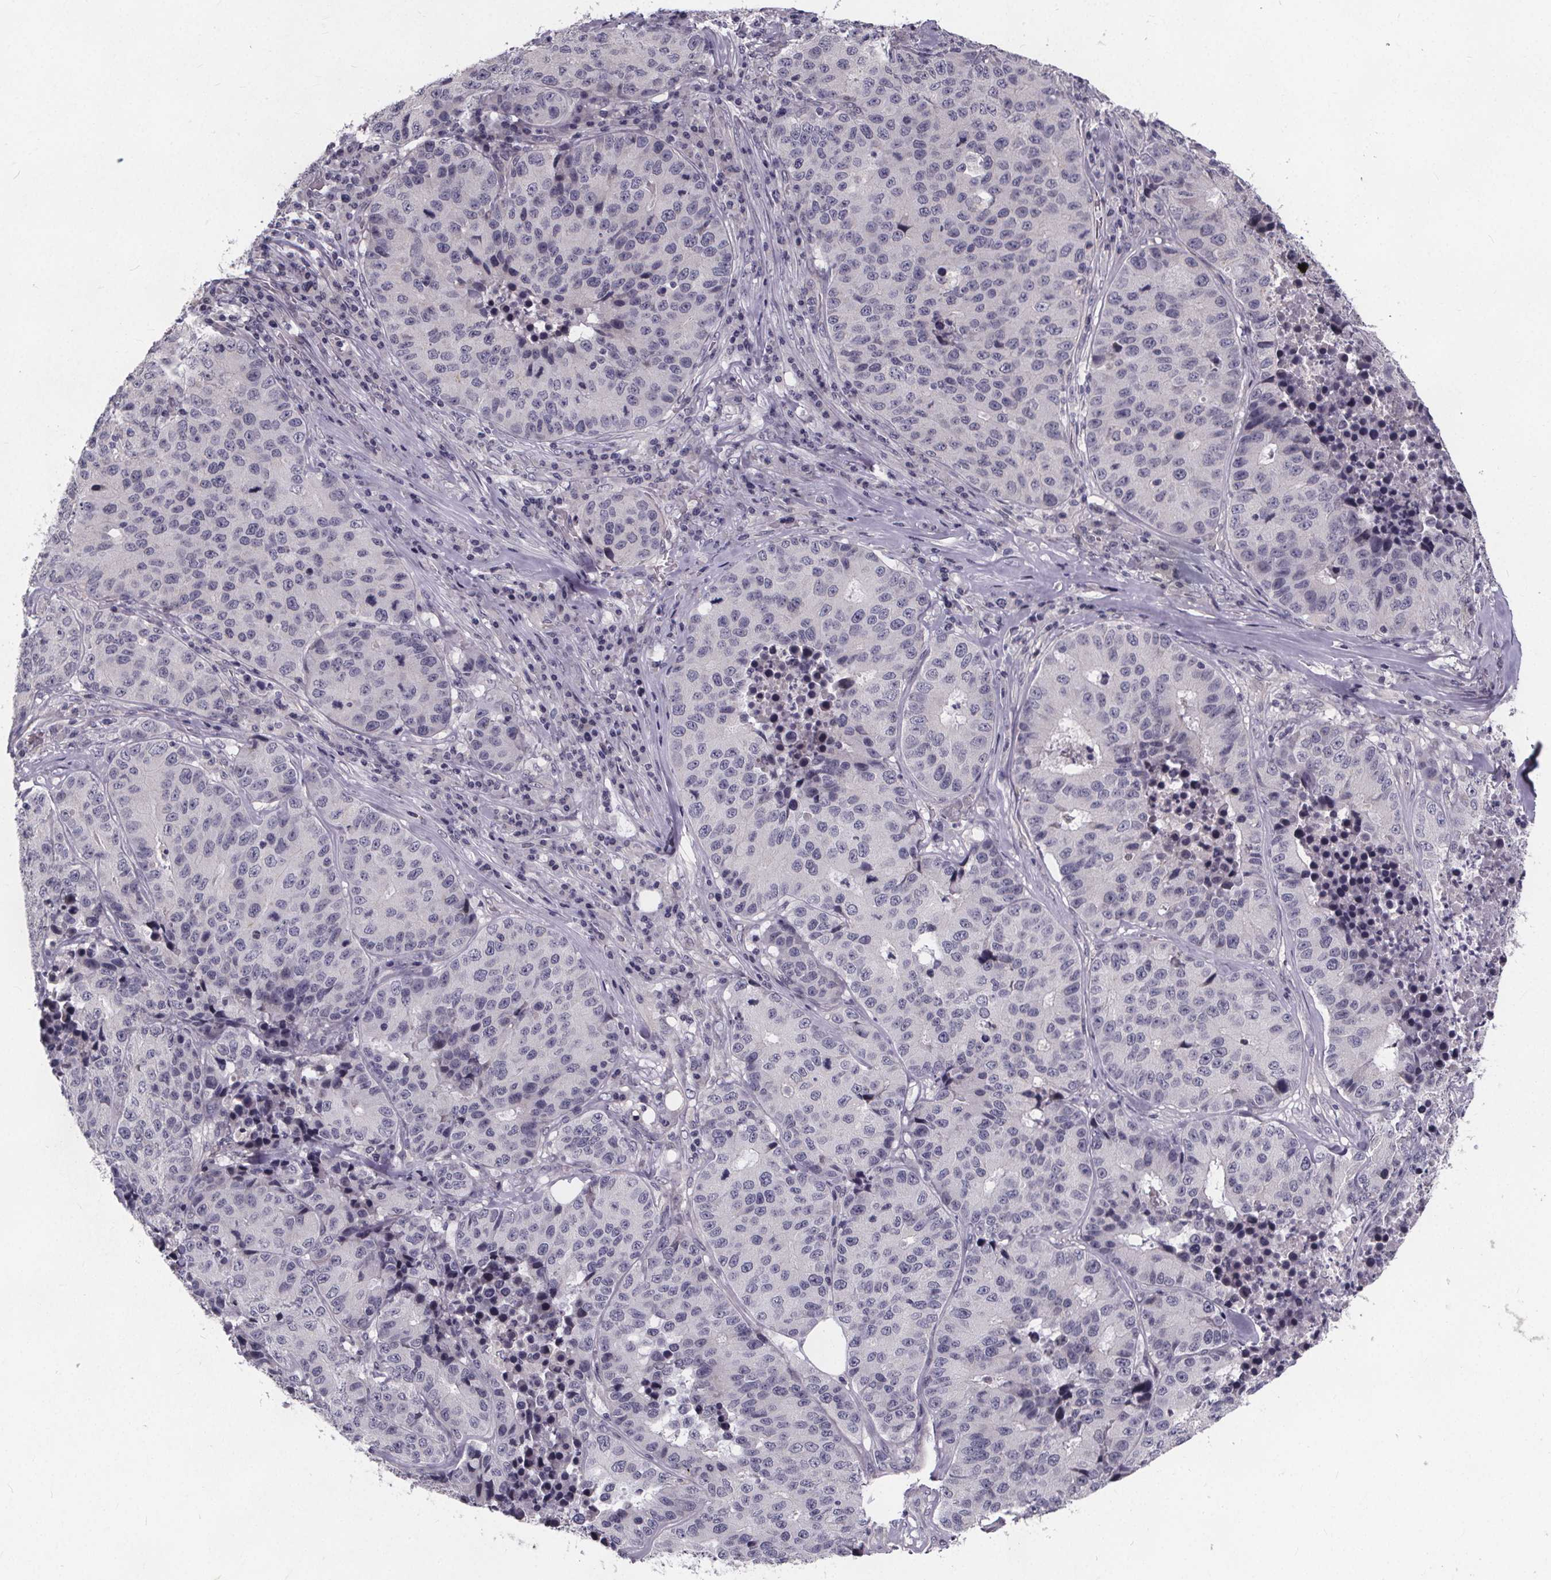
{"staining": {"intensity": "negative", "quantity": "none", "location": "none"}, "tissue": "stomach cancer", "cell_type": "Tumor cells", "image_type": "cancer", "snomed": [{"axis": "morphology", "description": "Adenocarcinoma, NOS"}, {"axis": "topography", "description": "Stomach"}], "caption": "DAB (3,3'-diaminobenzidine) immunohistochemical staining of stomach cancer demonstrates no significant staining in tumor cells. (Brightfield microscopy of DAB (3,3'-diaminobenzidine) IHC at high magnification).", "gene": "FAM181B", "patient": {"sex": "male", "age": 71}}